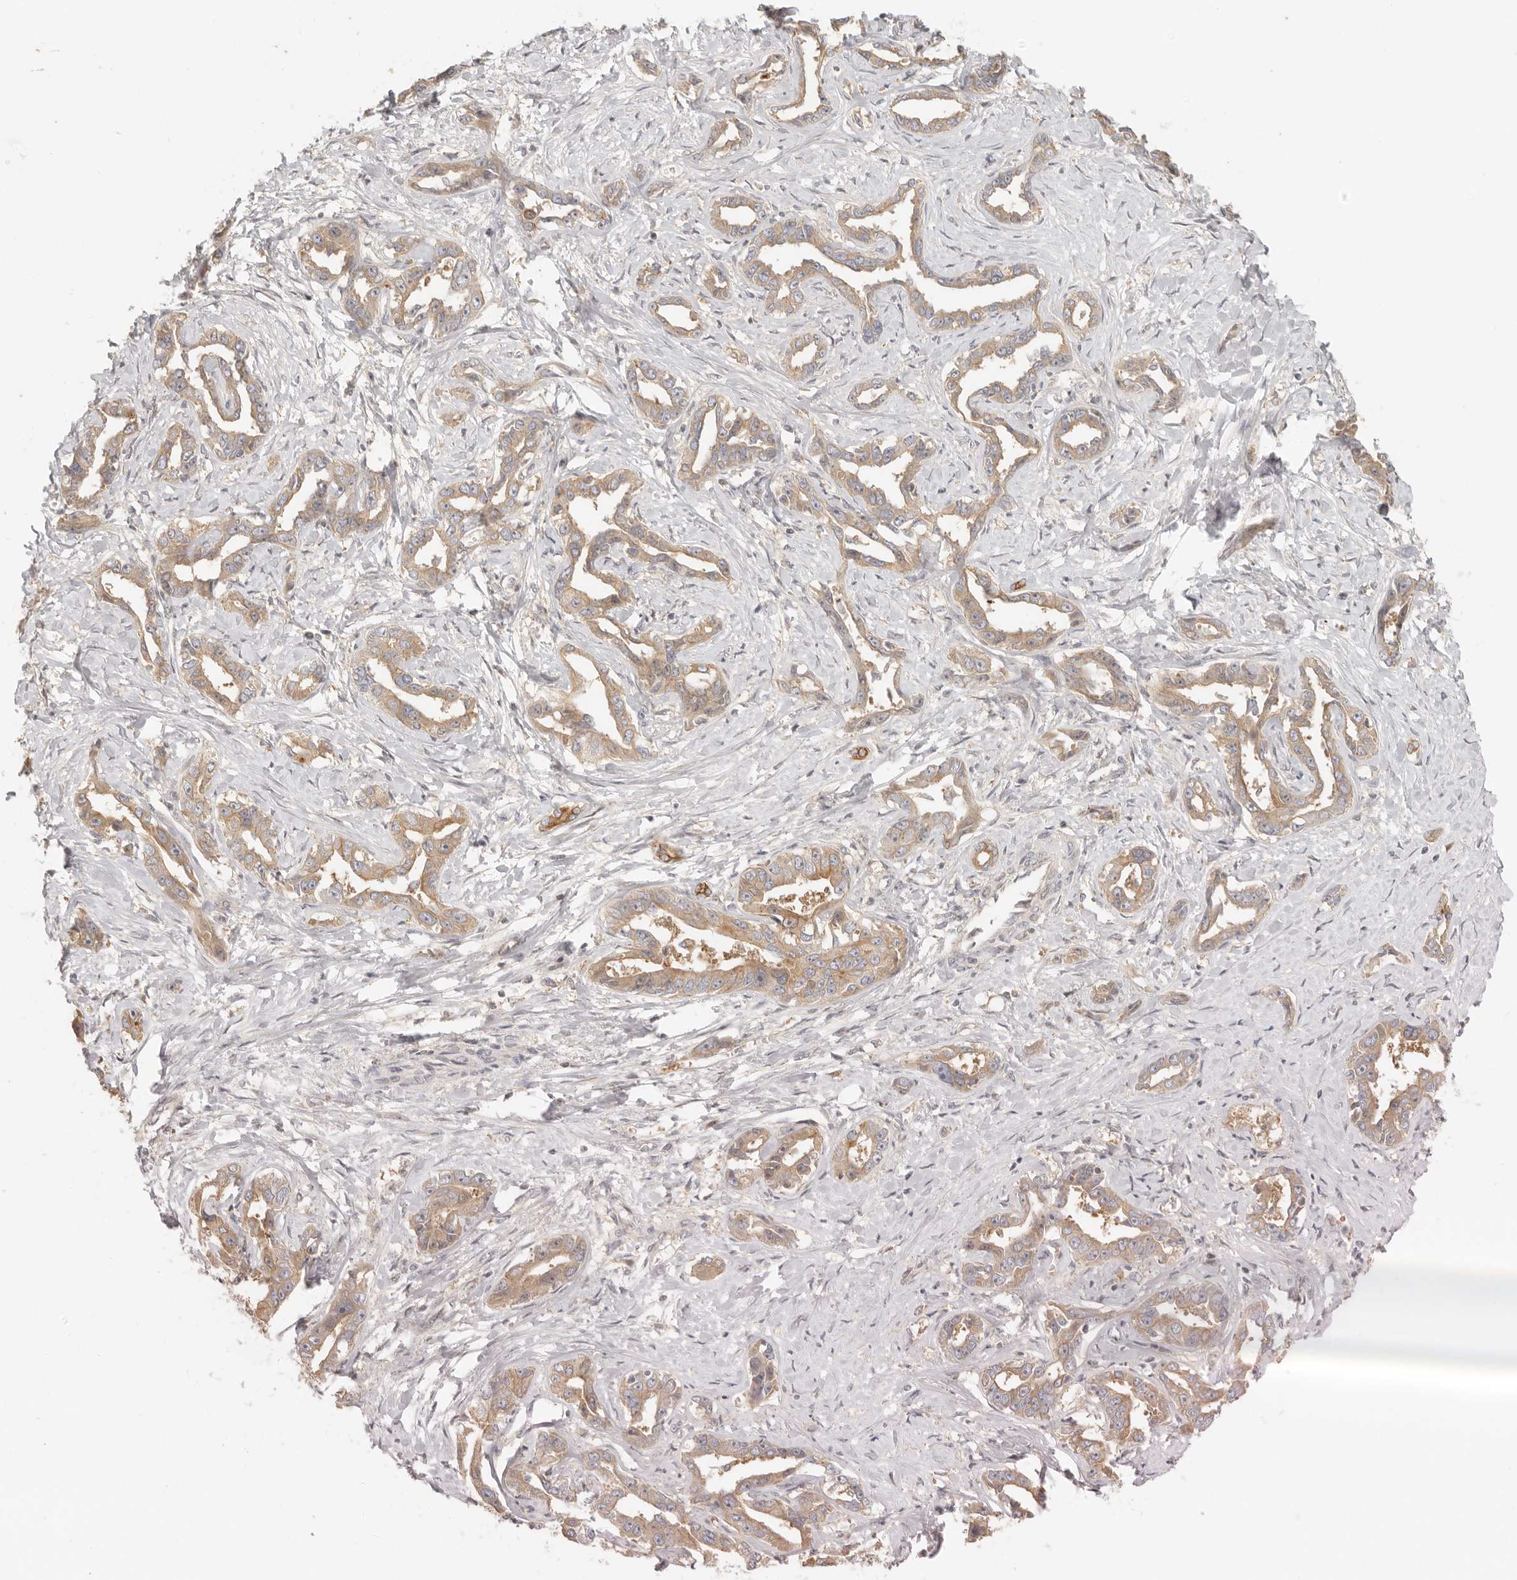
{"staining": {"intensity": "moderate", "quantity": ">75%", "location": "cytoplasmic/membranous"}, "tissue": "liver cancer", "cell_type": "Tumor cells", "image_type": "cancer", "snomed": [{"axis": "morphology", "description": "Cholangiocarcinoma"}, {"axis": "topography", "description": "Liver"}], "caption": "A brown stain highlights moderate cytoplasmic/membranous expression of a protein in human liver cancer tumor cells.", "gene": "AHDC1", "patient": {"sex": "male", "age": 59}}